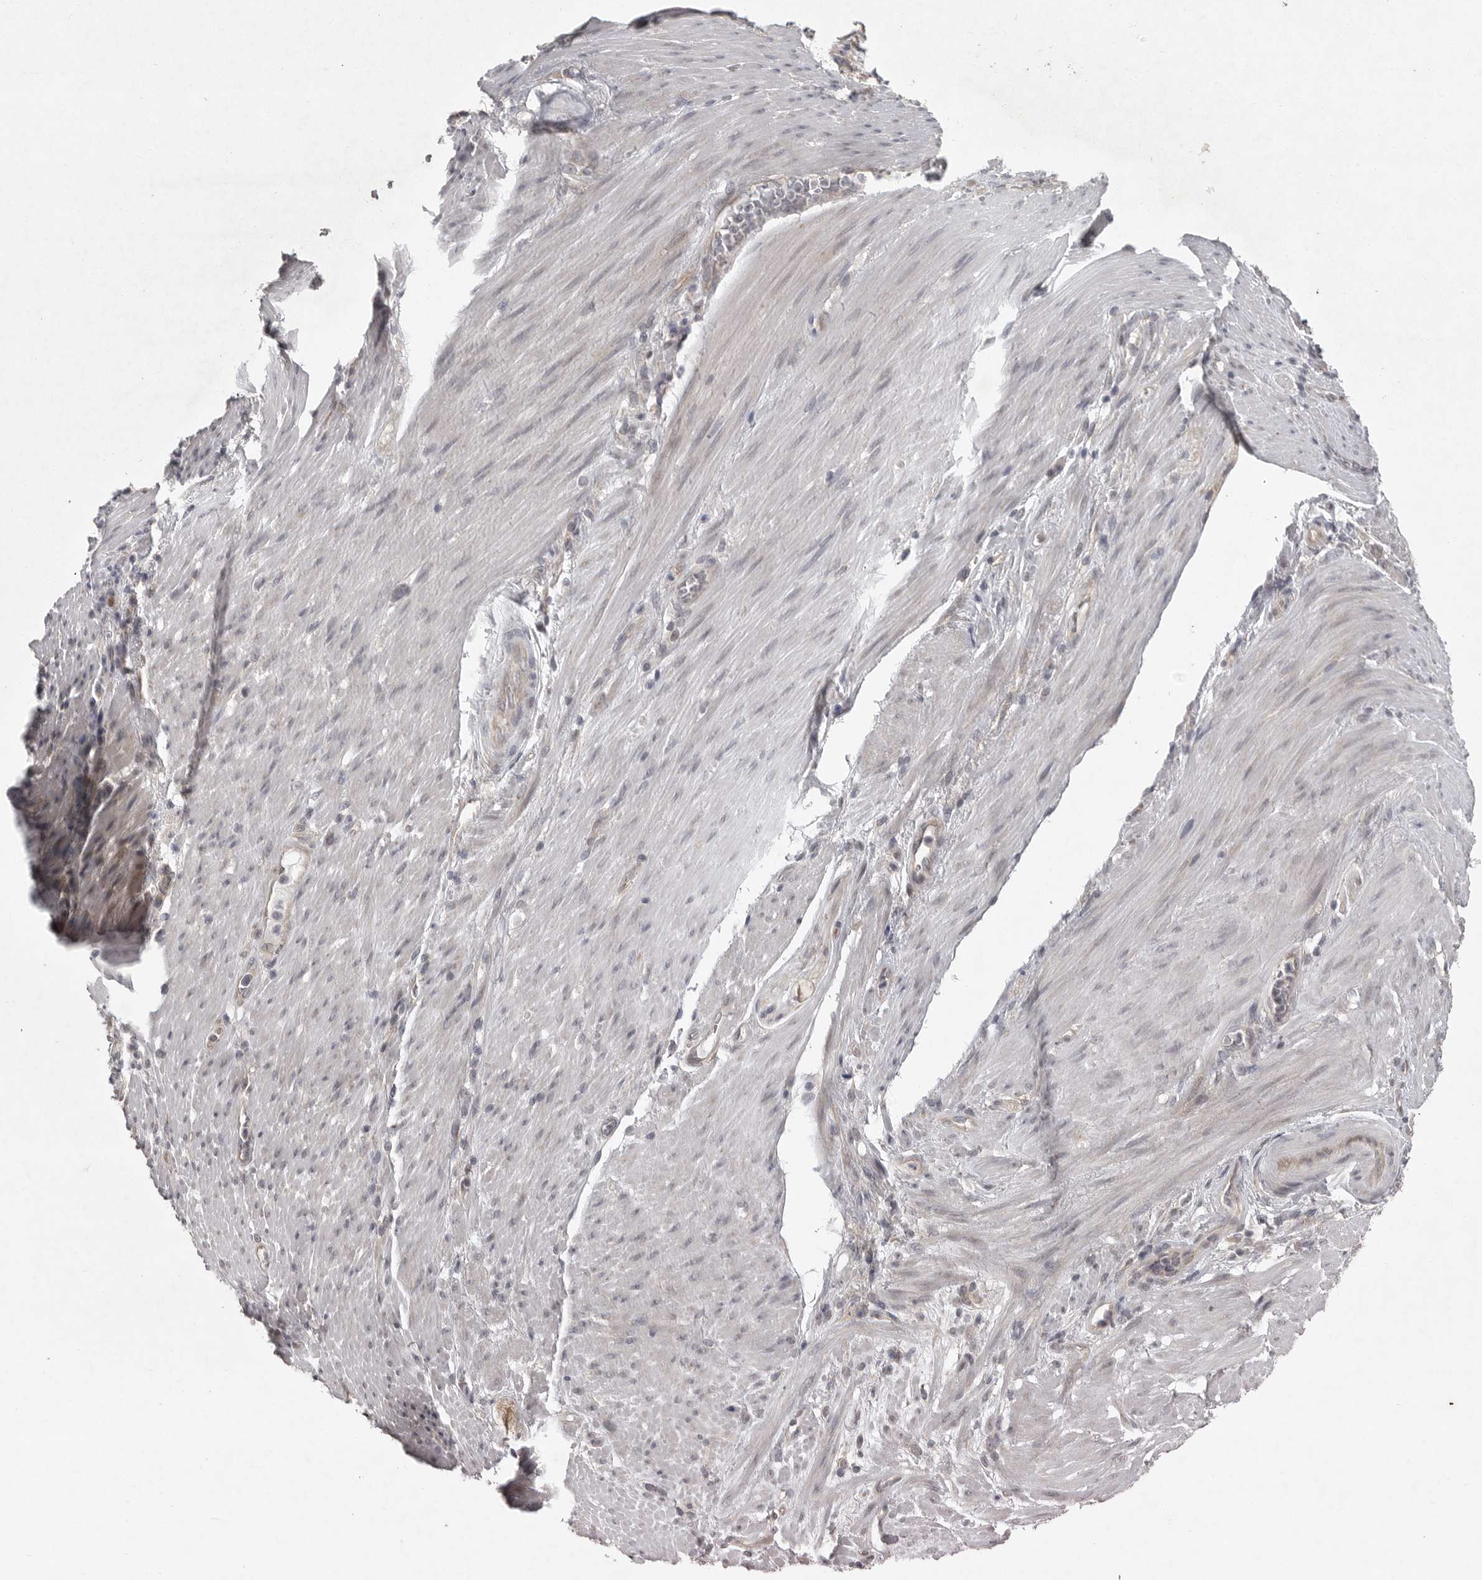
{"staining": {"intensity": "negative", "quantity": "none", "location": "none"}, "tissue": "stomach cancer", "cell_type": "Tumor cells", "image_type": "cancer", "snomed": [{"axis": "morphology", "description": "Adenocarcinoma, NOS"}, {"axis": "topography", "description": "Stomach"}], "caption": "This is an IHC image of human stomach cancer. There is no positivity in tumor cells.", "gene": "PHF13", "patient": {"sex": "female", "age": 73}}